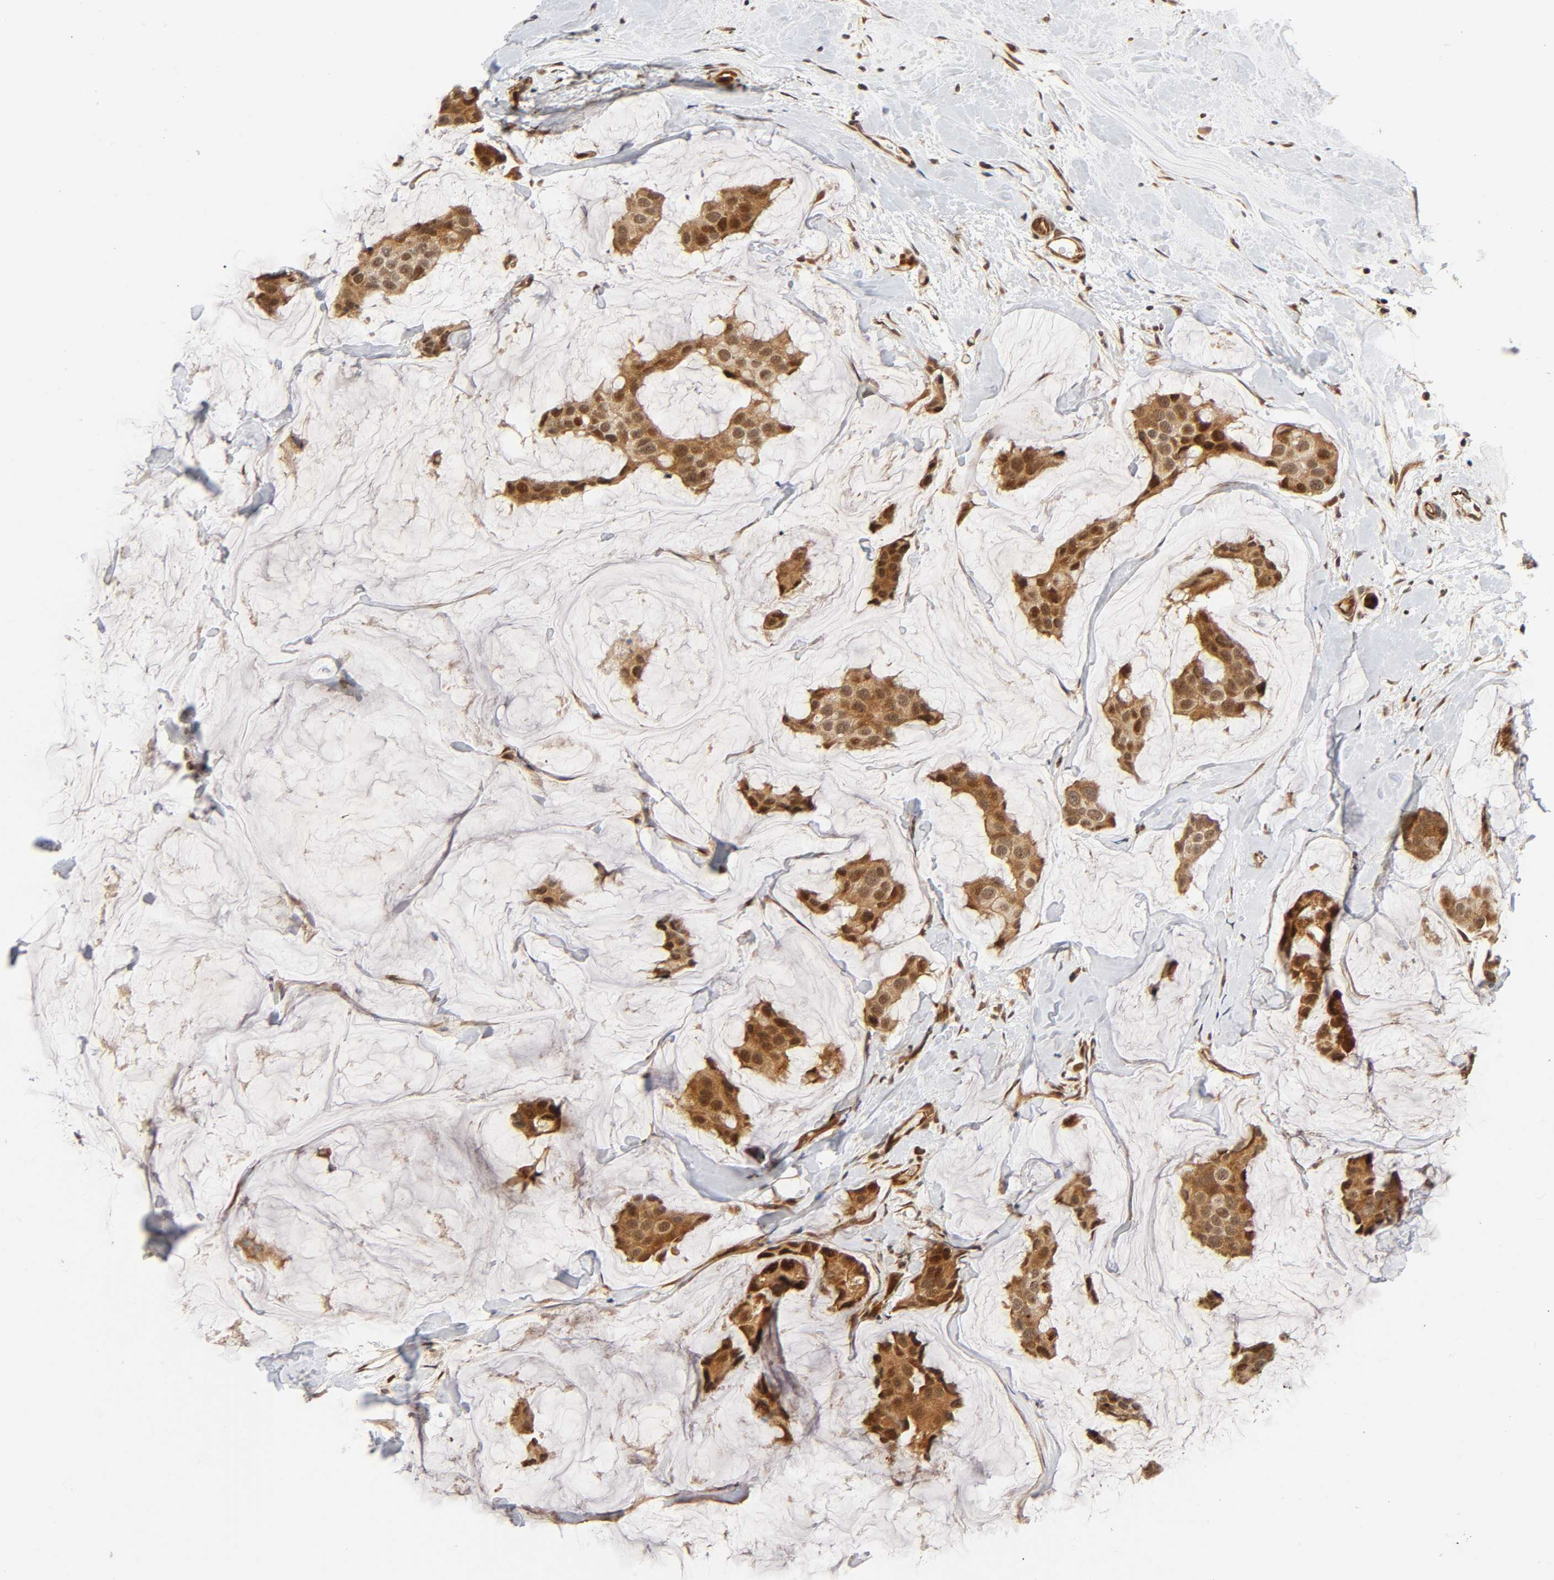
{"staining": {"intensity": "moderate", "quantity": ">75%", "location": "cytoplasmic/membranous,nuclear"}, "tissue": "breast cancer", "cell_type": "Tumor cells", "image_type": "cancer", "snomed": [{"axis": "morphology", "description": "Normal tissue, NOS"}, {"axis": "morphology", "description": "Duct carcinoma"}, {"axis": "topography", "description": "Breast"}], "caption": "Tumor cells exhibit moderate cytoplasmic/membranous and nuclear expression in about >75% of cells in breast cancer.", "gene": "IQCJ-SCHIP1", "patient": {"sex": "female", "age": 50}}